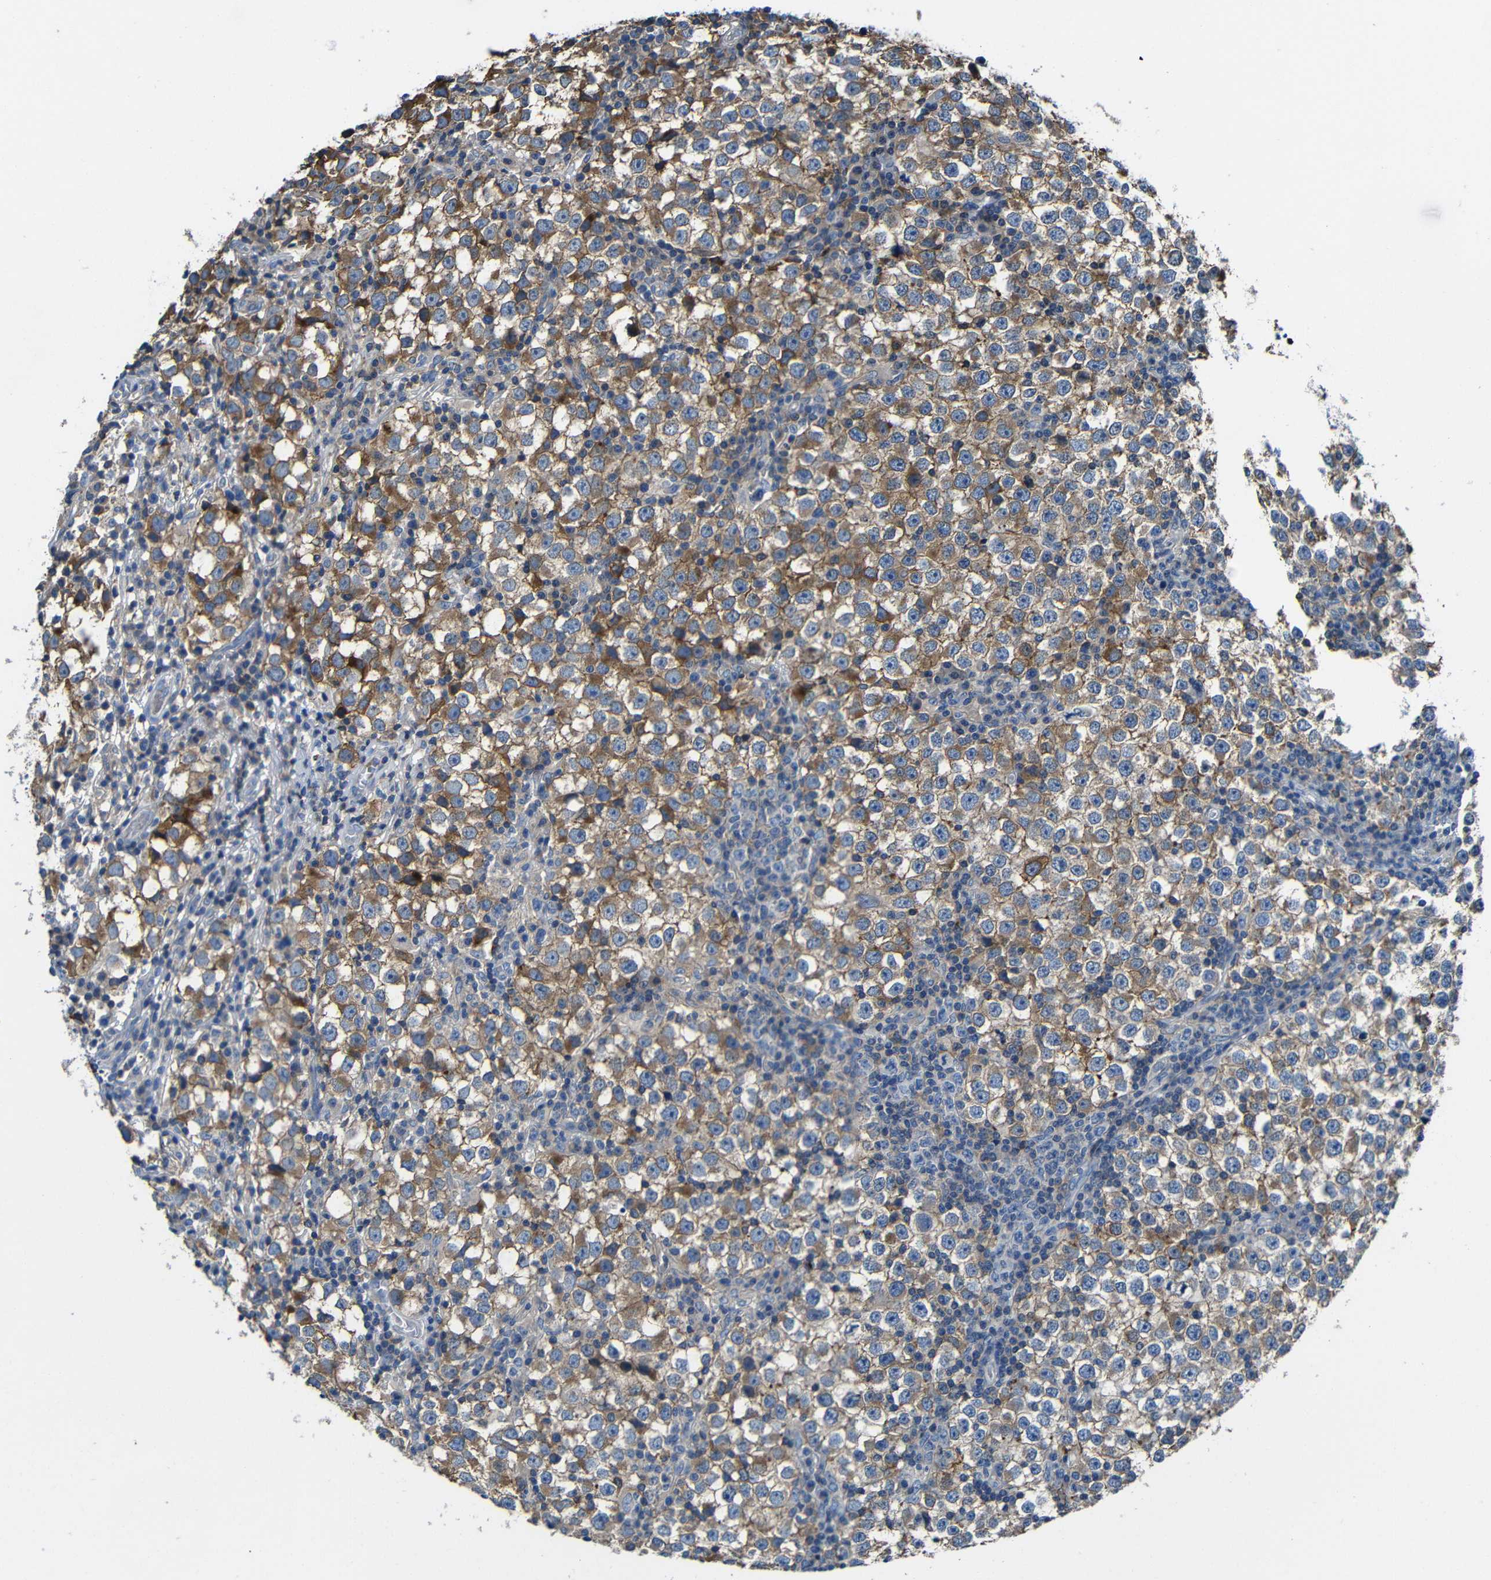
{"staining": {"intensity": "moderate", "quantity": ">75%", "location": "cytoplasmic/membranous"}, "tissue": "testis cancer", "cell_type": "Tumor cells", "image_type": "cancer", "snomed": [{"axis": "morphology", "description": "Seminoma, NOS"}, {"axis": "topography", "description": "Testis"}], "caption": "This photomicrograph reveals immunohistochemistry staining of human testis cancer (seminoma), with medium moderate cytoplasmic/membranous staining in approximately >75% of tumor cells.", "gene": "GDI1", "patient": {"sex": "male", "age": 65}}